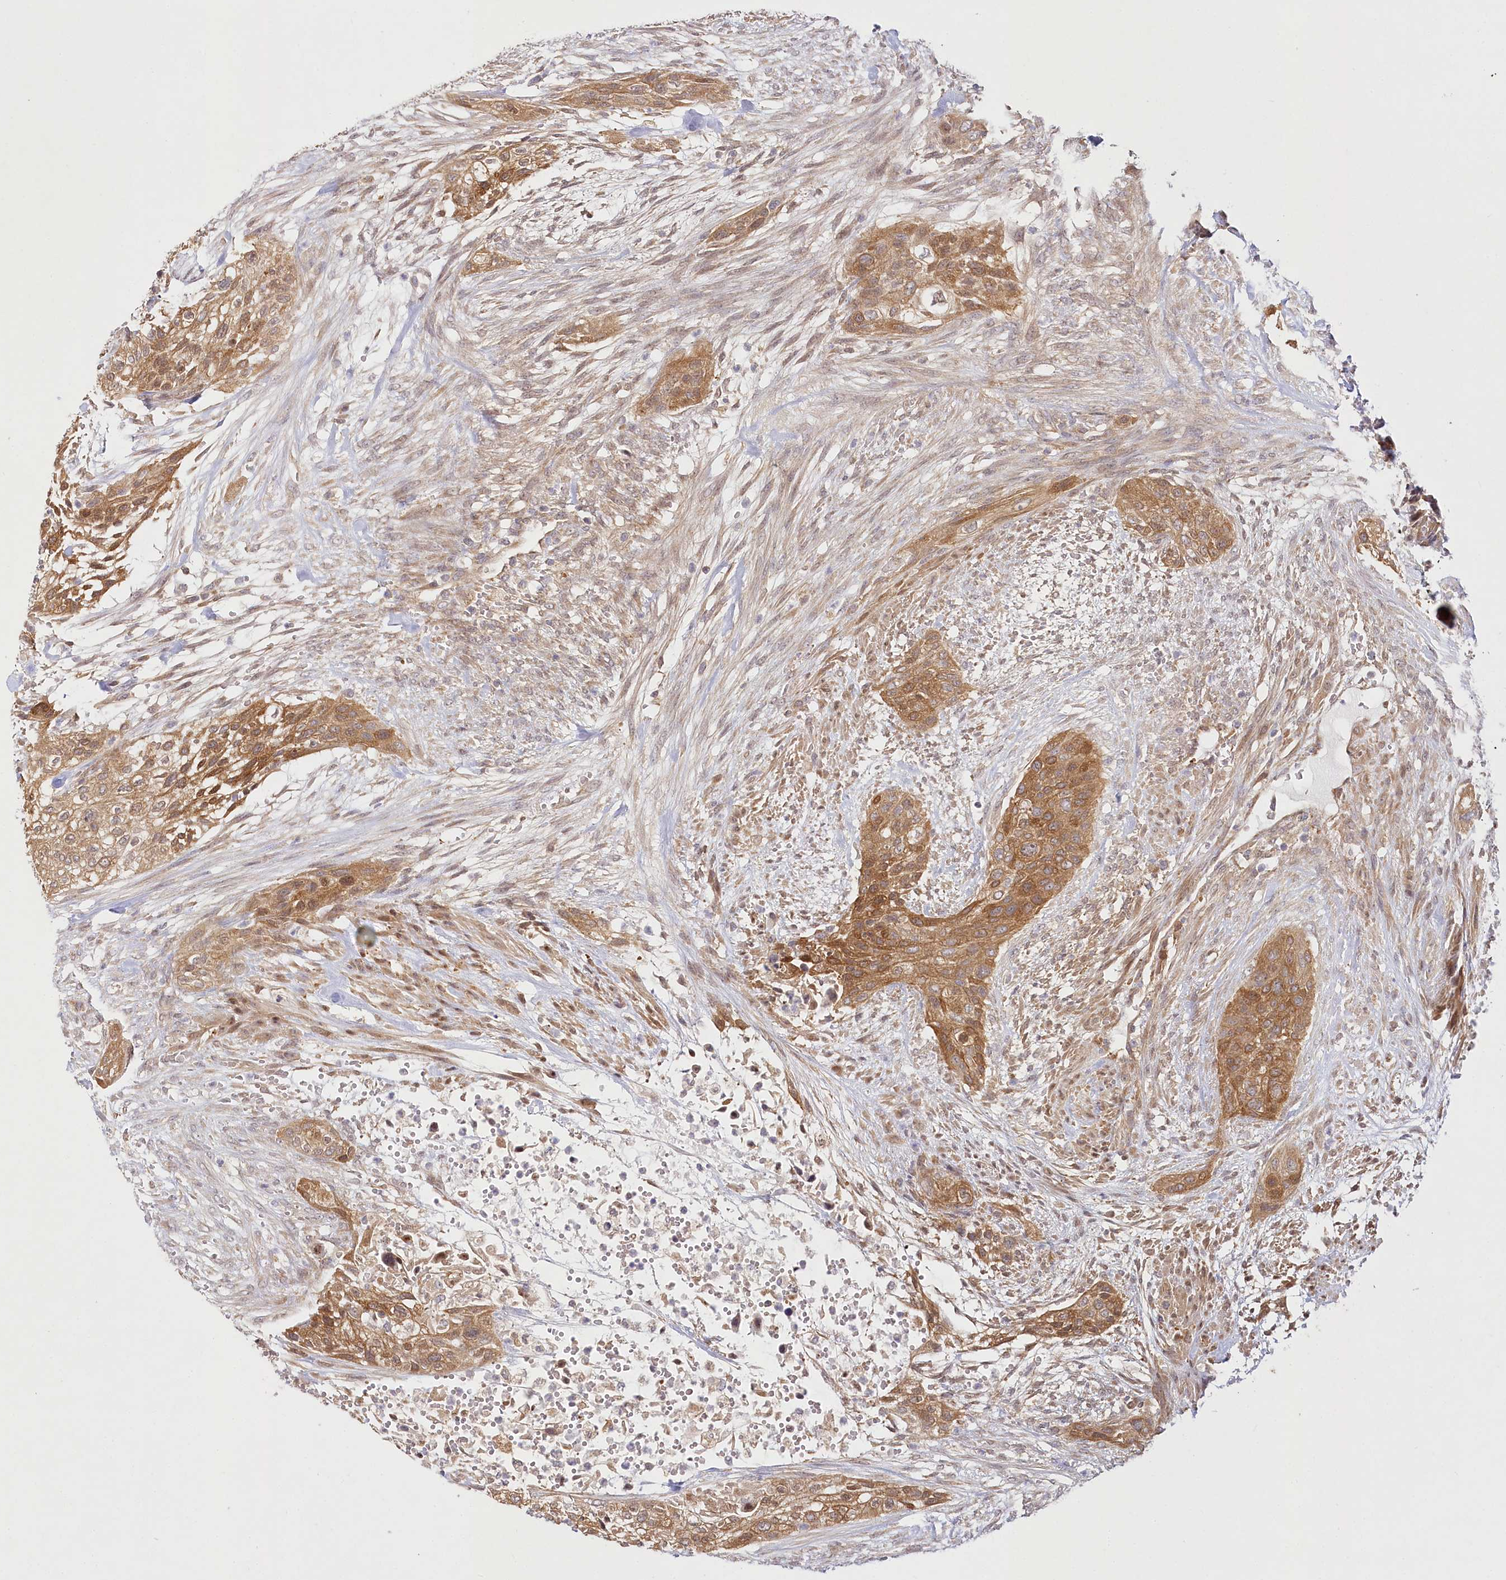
{"staining": {"intensity": "moderate", "quantity": ">75%", "location": "cytoplasmic/membranous"}, "tissue": "urothelial cancer", "cell_type": "Tumor cells", "image_type": "cancer", "snomed": [{"axis": "morphology", "description": "Urothelial carcinoma, High grade"}, {"axis": "topography", "description": "Urinary bladder"}], "caption": "Urothelial carcinoma (high-grade) stained with immunohistochemistry exhibits moderate cytoplasmic/membranous positivity in about >75% of tumor cells.", "gene": "INPP4B", "patient": {"sex": "male", "age": 35}}